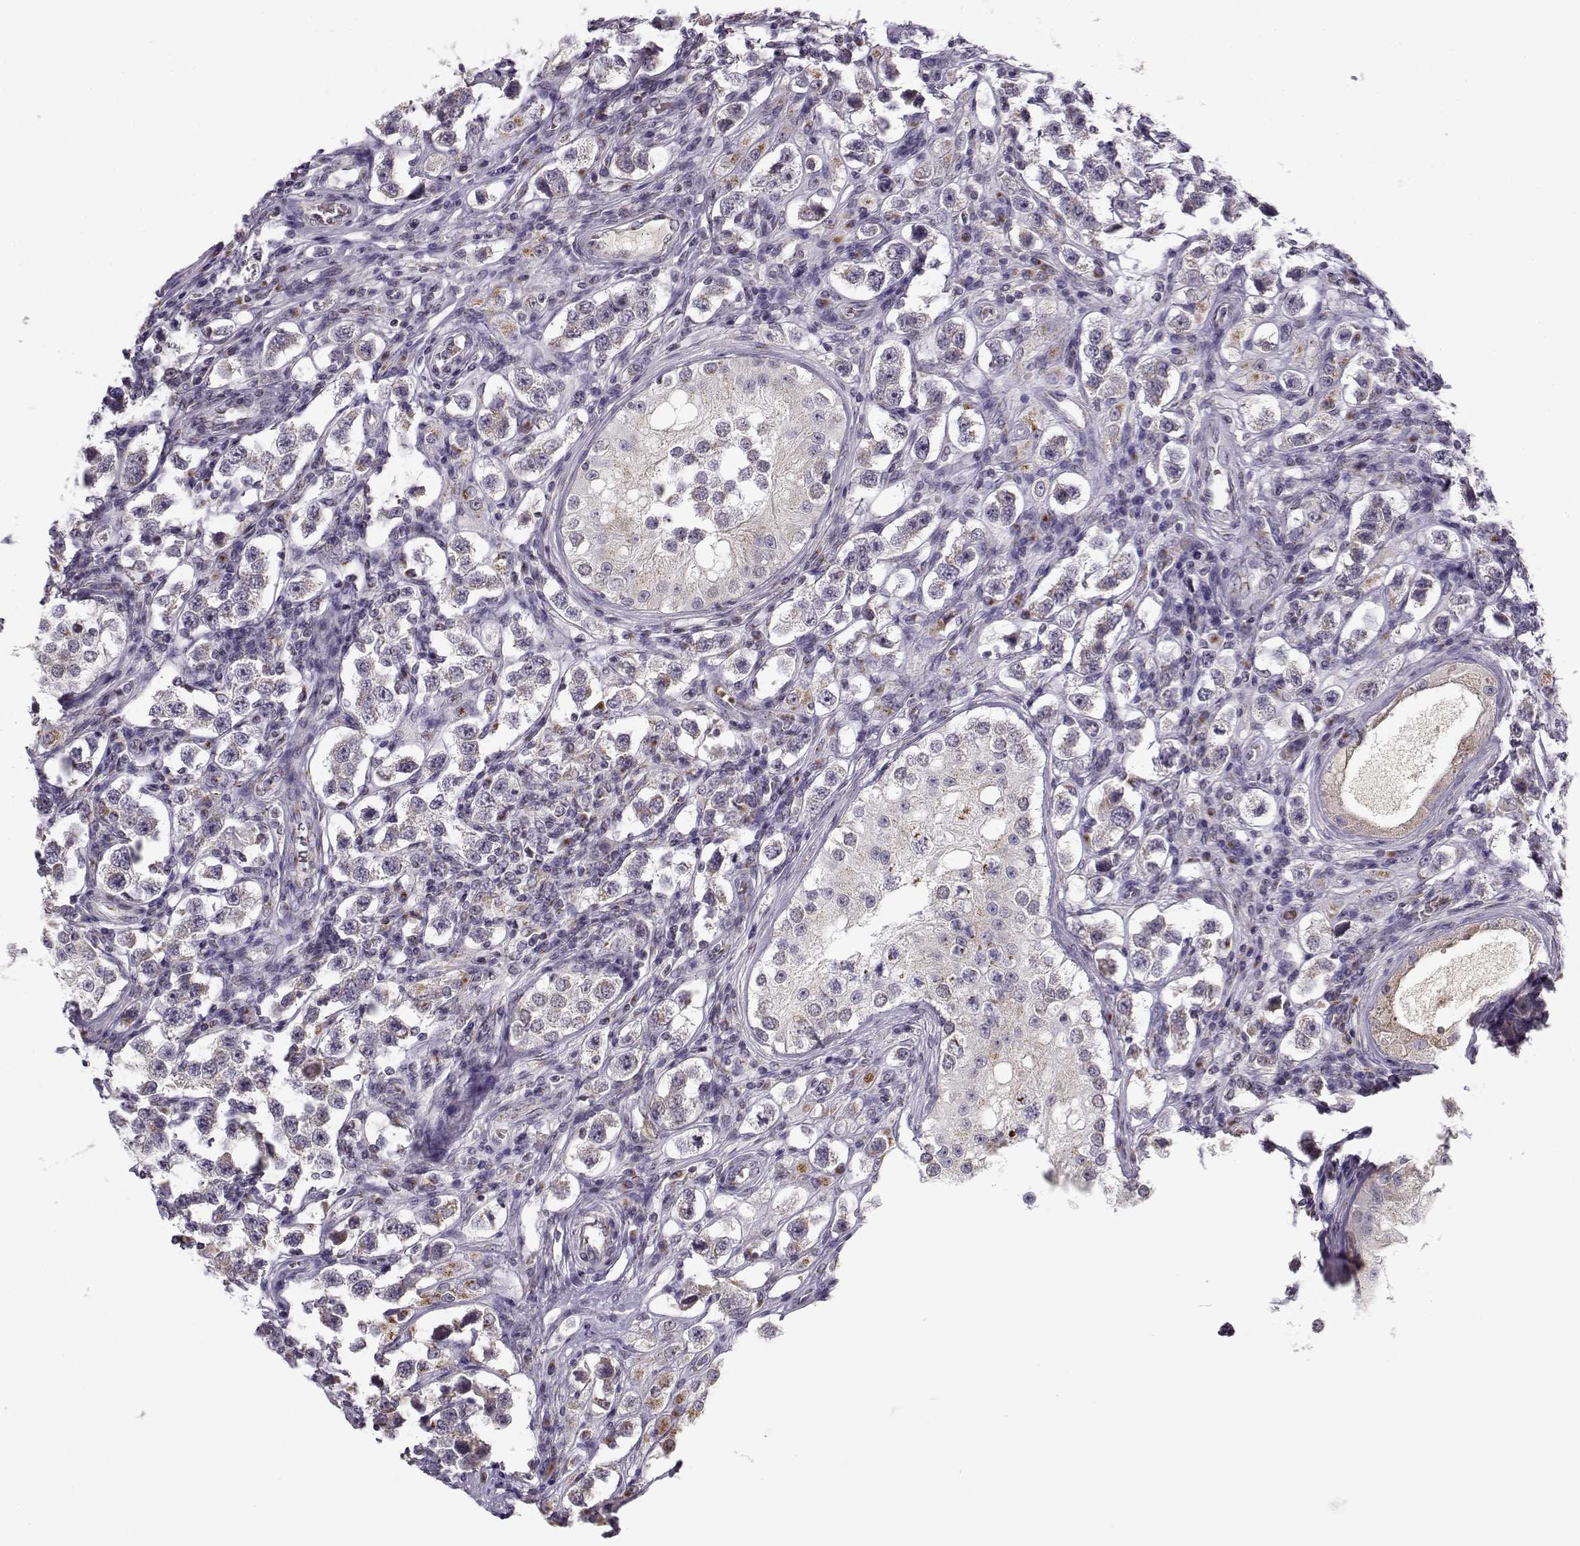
{"staining": {"intensity": "negative", "quantity": "none", "location": "none"}, "tissue": "testis cancer", "cell_type": "Tumor cells", "image_type": "cancer", "snomed": [{"axis": "morphology", "description": "Seminoma, NOS"}, {"axis": "topography", "description": "Testis"}], "caption": "Micrograph shows no significant protein positivity in tumor cells of testis cancer (seminoma). (DAB (3,3'-diaminobenzidine) immunohistochemistry, high magnification).", "gene": "SLC4A5", "patient": {"sex": "male", "age": 37}}